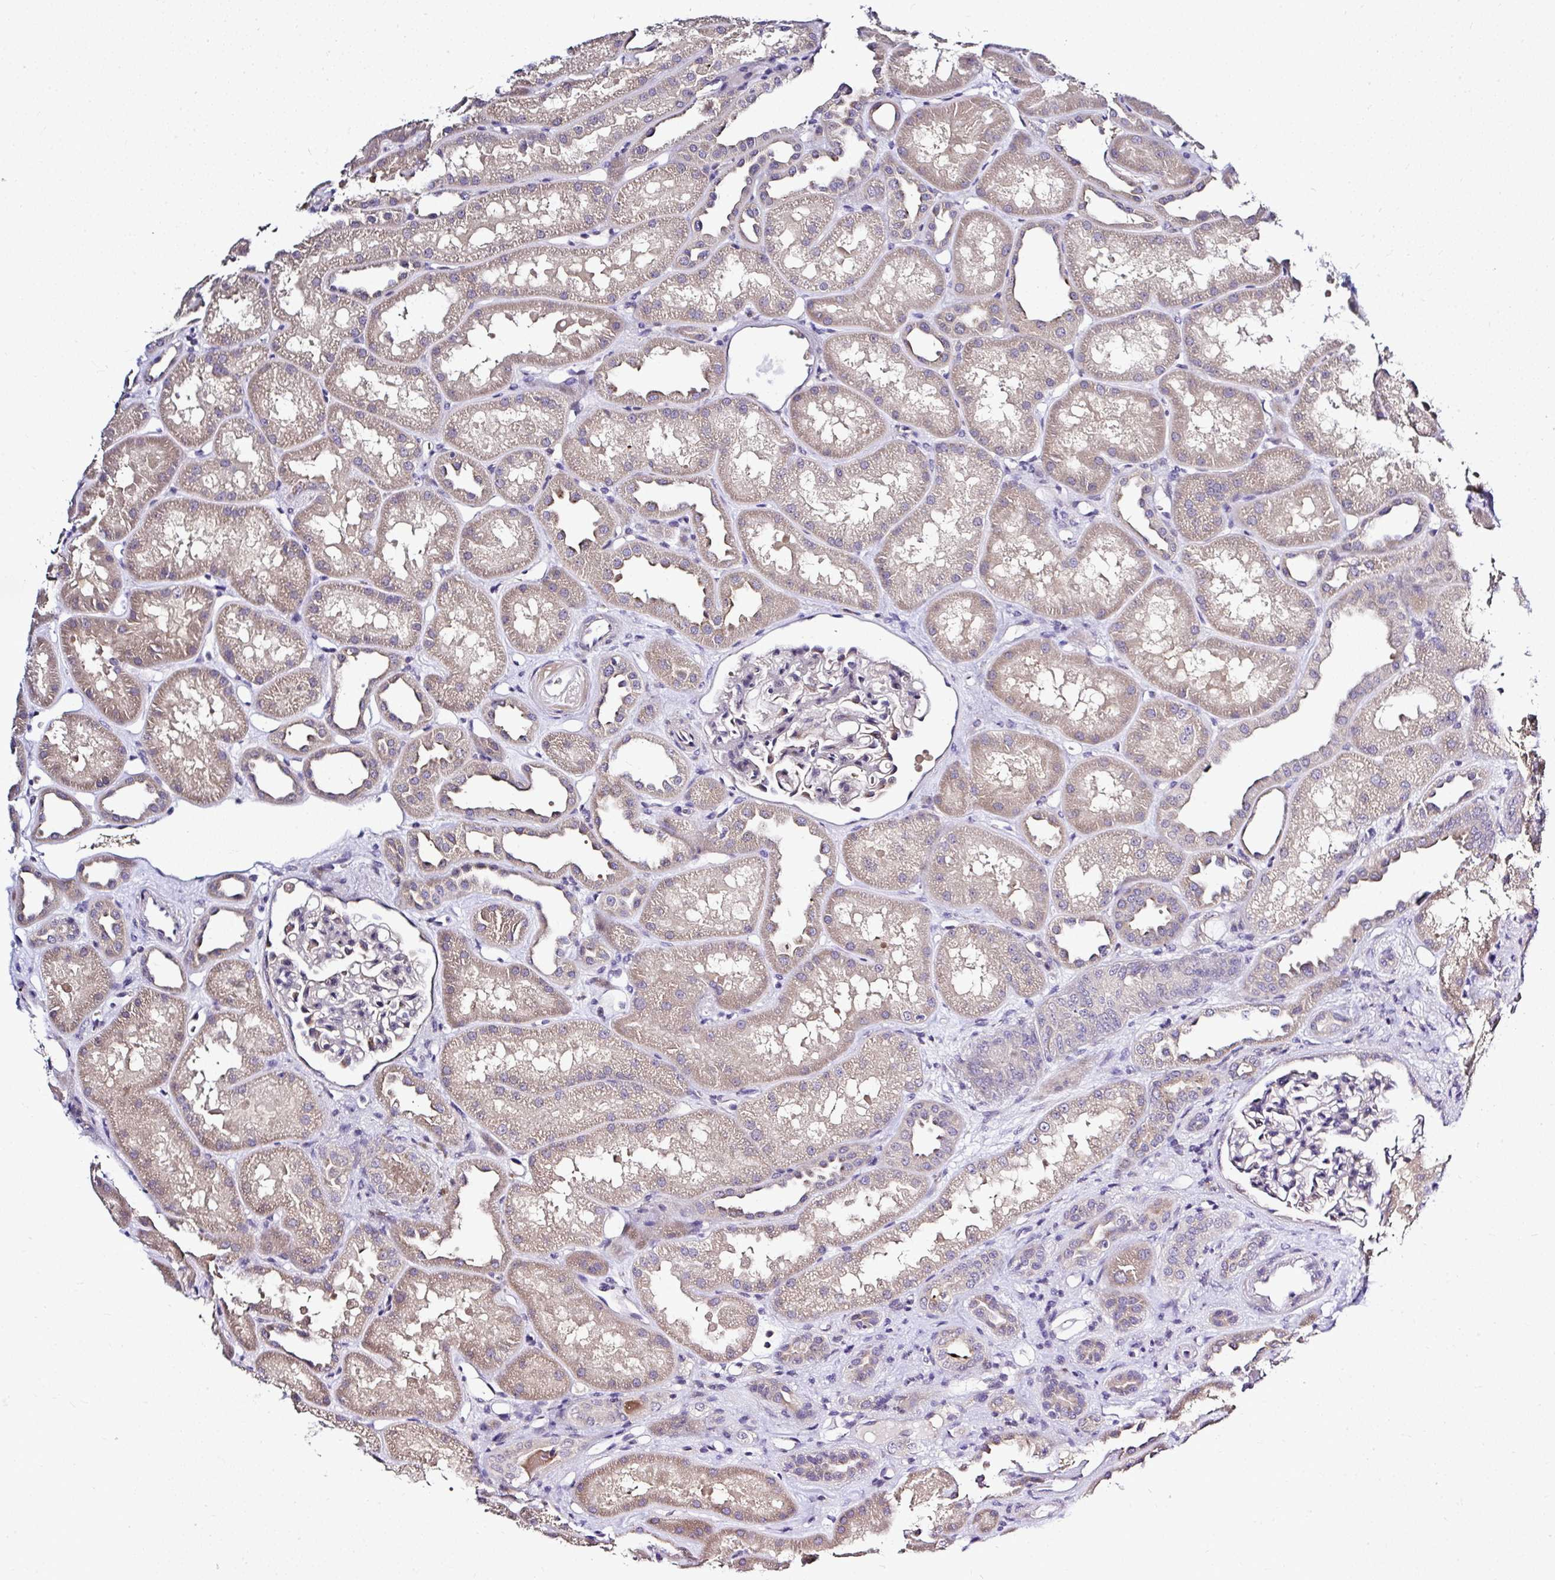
{"staining": {"intensity": "weak", "quantity": "<25%", "location": "cytoplasmic/membranous"}, "tissue": "kidney", "cell_type": "Cells in glomeruli", "image_type": "normal", "snomed": [{"axis": "morphology", "description": "Normal tissue, NOS"}, {"axis": "topography", "description": "Kidney"}], "caption": "This micrograph is of benign kidney stained with immunohistochemistry to label a protein in brown with the nuclei are counter-stained blue. There is no staining in cells in glomeruli.", "gene": "DEPDC5", "patient": {"sex": "male", "age": 61}}